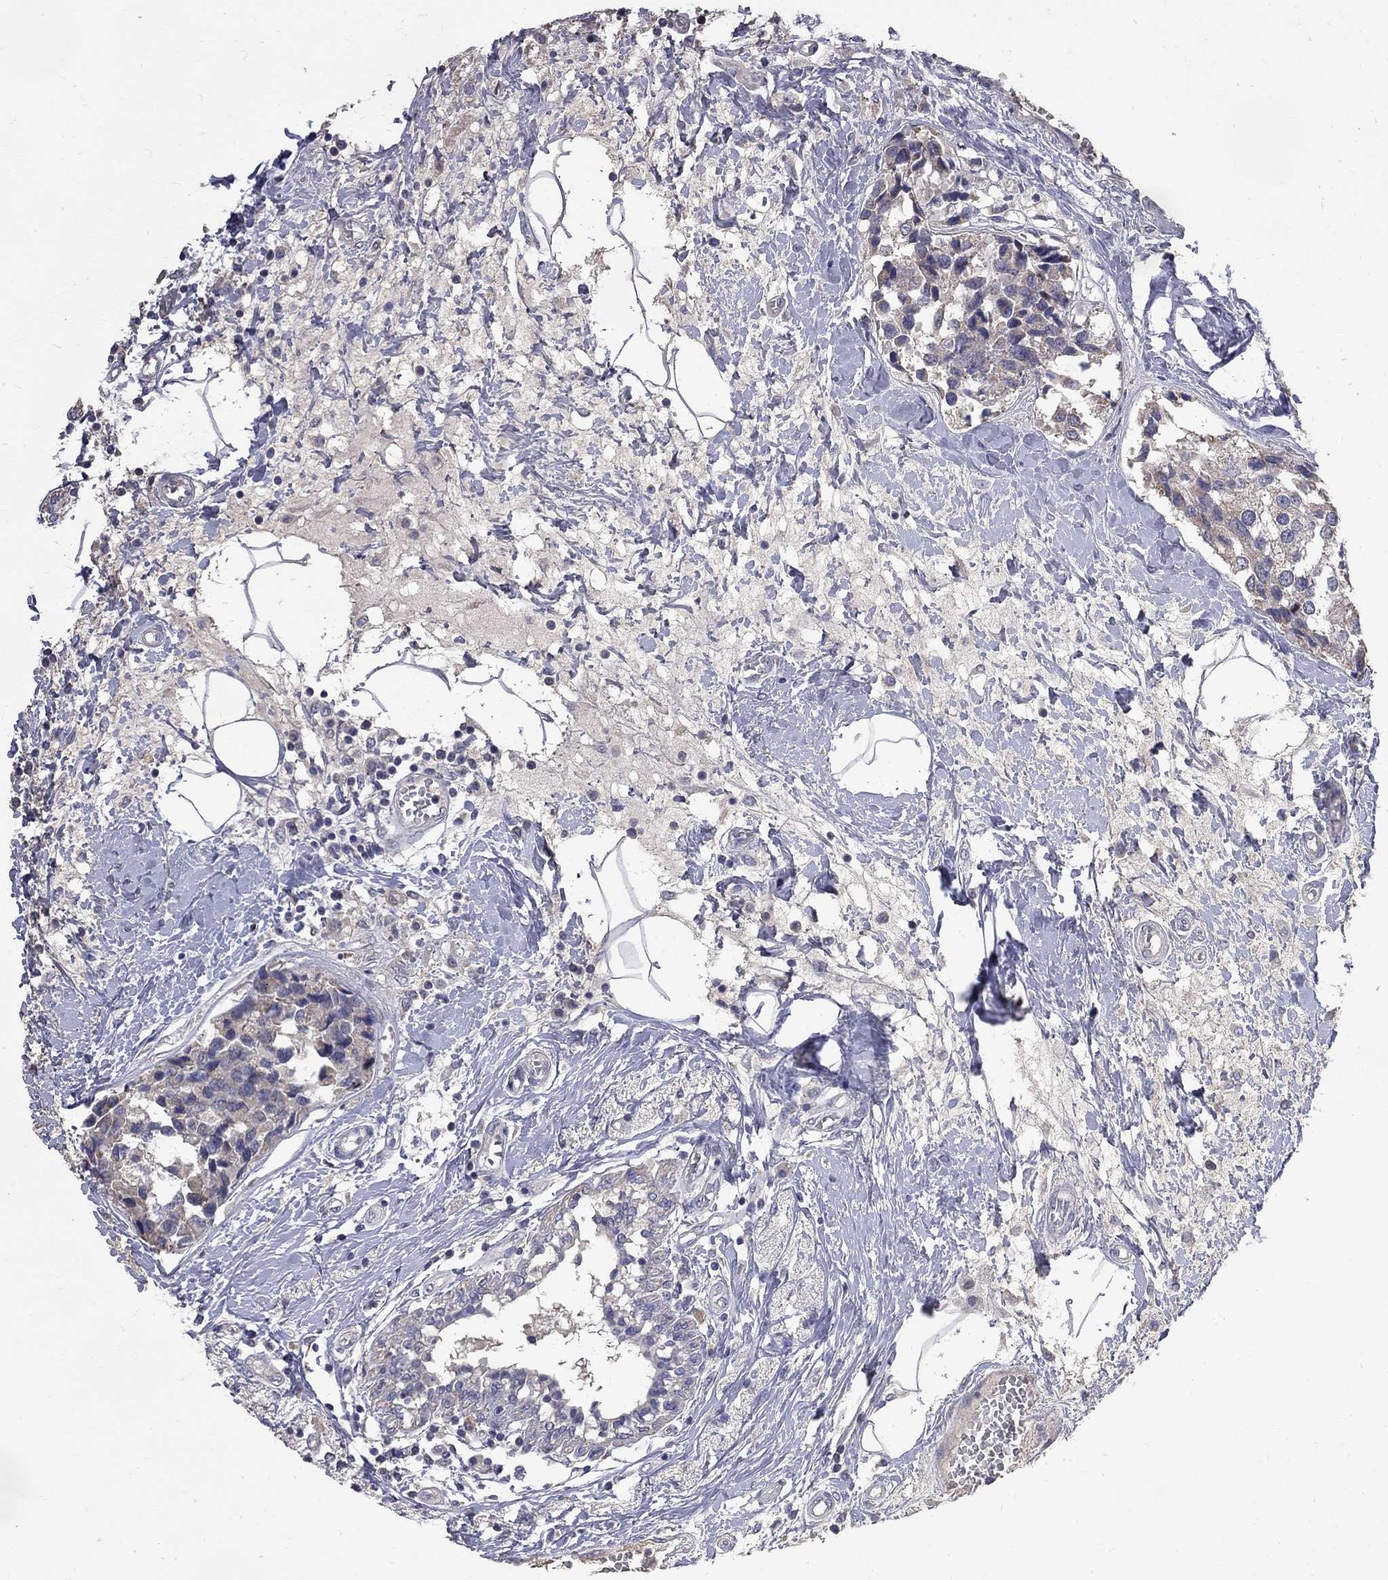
{"staining": {"intensity": "negative", "quantity": "none", "location": "none"}, "tissue": "breast cancer", "cell_type": "Tumor cells", "image_type": "cancer", "snomed": [{"axis": "morphology", "description": "Lobular carcinoma"}, {"axis": "topography", "description": "Breast"}], "caption": "Immunohistochemical staining of human breast cancer shows no significant staining in tumor cells.", "gene": "CKAP2", "patient": {"sex": "female", "age": 59}}